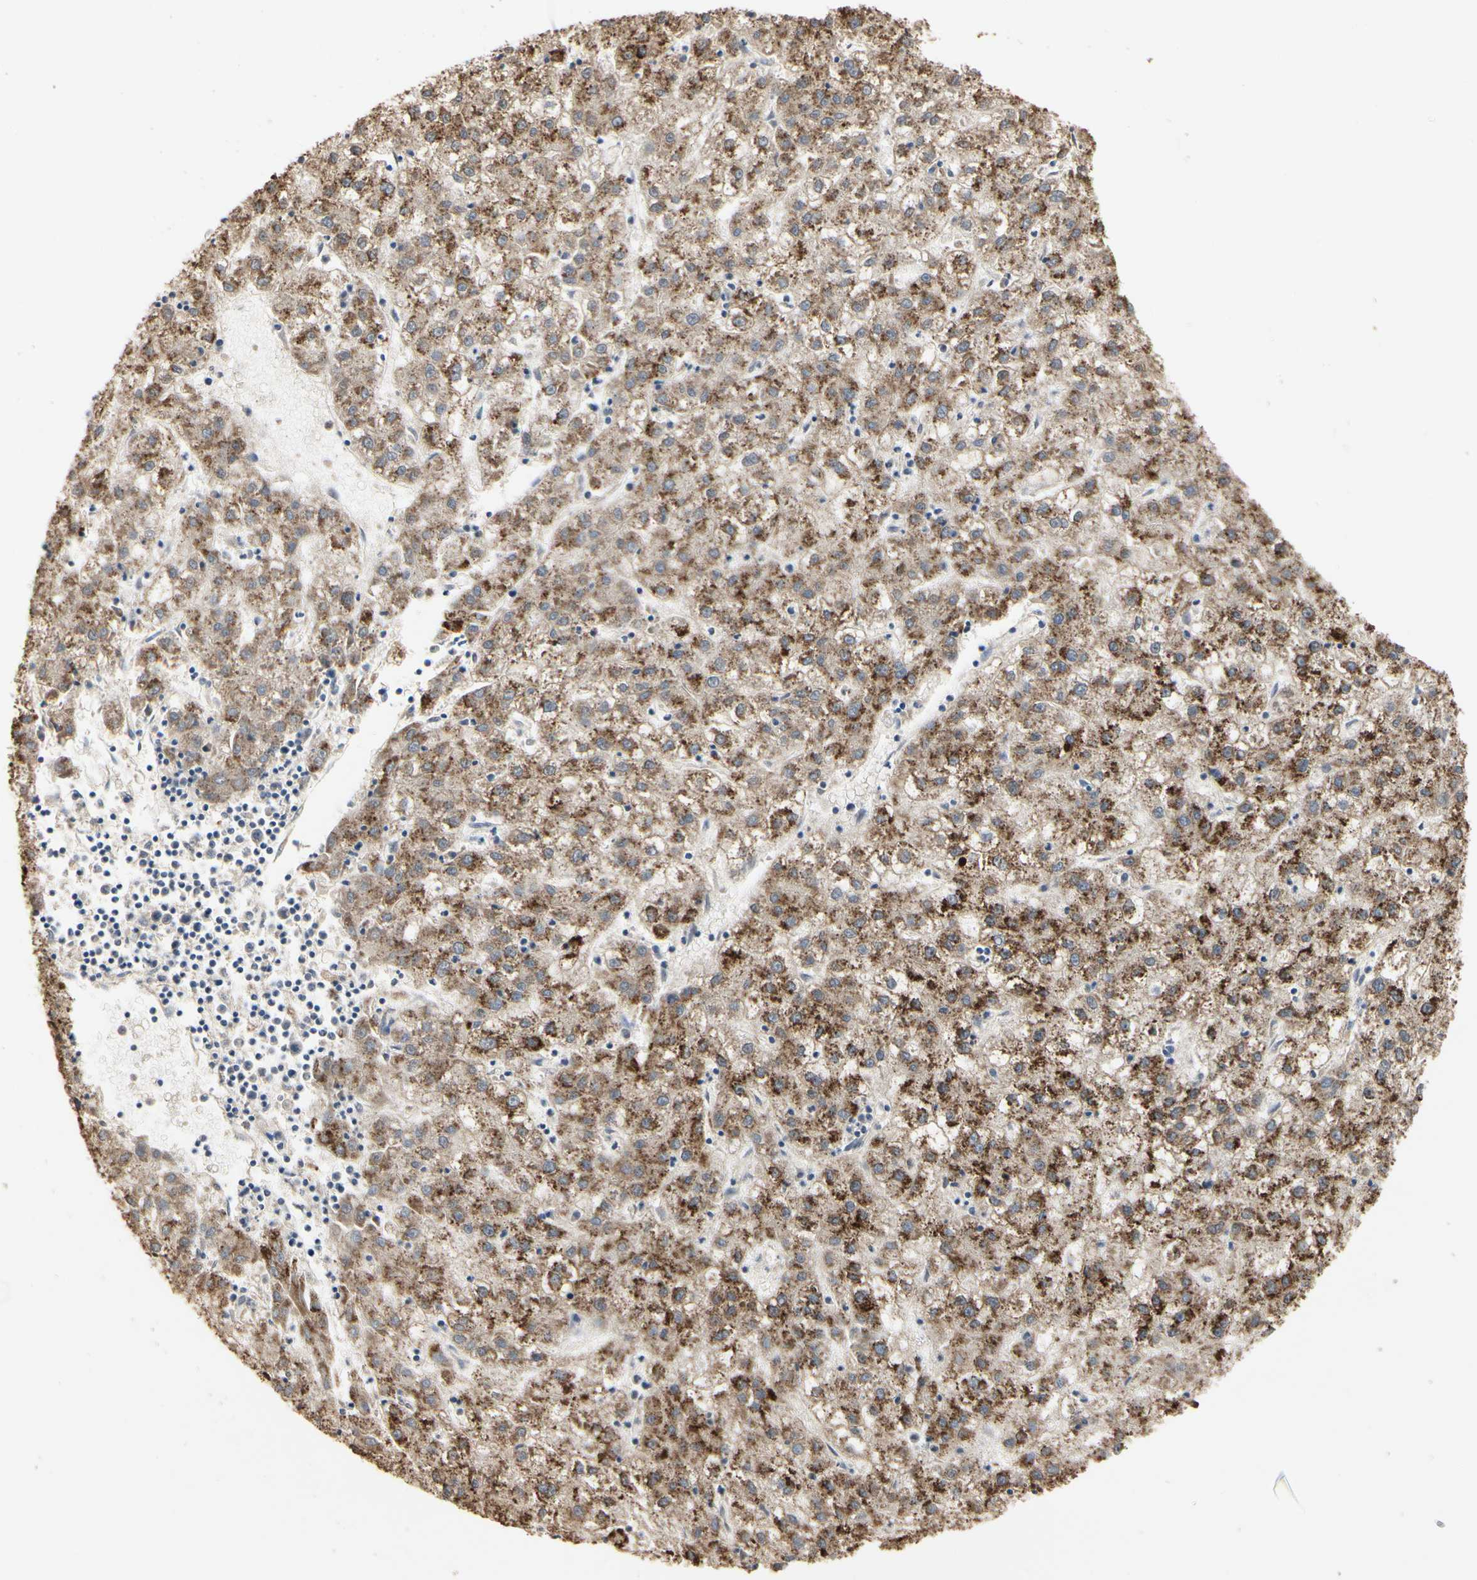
{"staining": {"intensity": "strong", "quantity": "25%-75%", "location": "cytoplasmic/membranous"}, "tissue": "liver cancer", "cell_type": "Tumor cells", "image_type": "cancer", "snomed": [{"axis": "morphology", "description": "Carcinoma, Hepatocellular, NOS"}, {"axis": "topography", "description": "Liver"}], "caption": "Protein staining of hepatocellular carcinoma (liver) tissue displays strong cytoplasmic/membranous expression in about 25%-75% of tumor cells.", "gene": "TAOK1", "patient": {"sex": "male", "age": 72}}